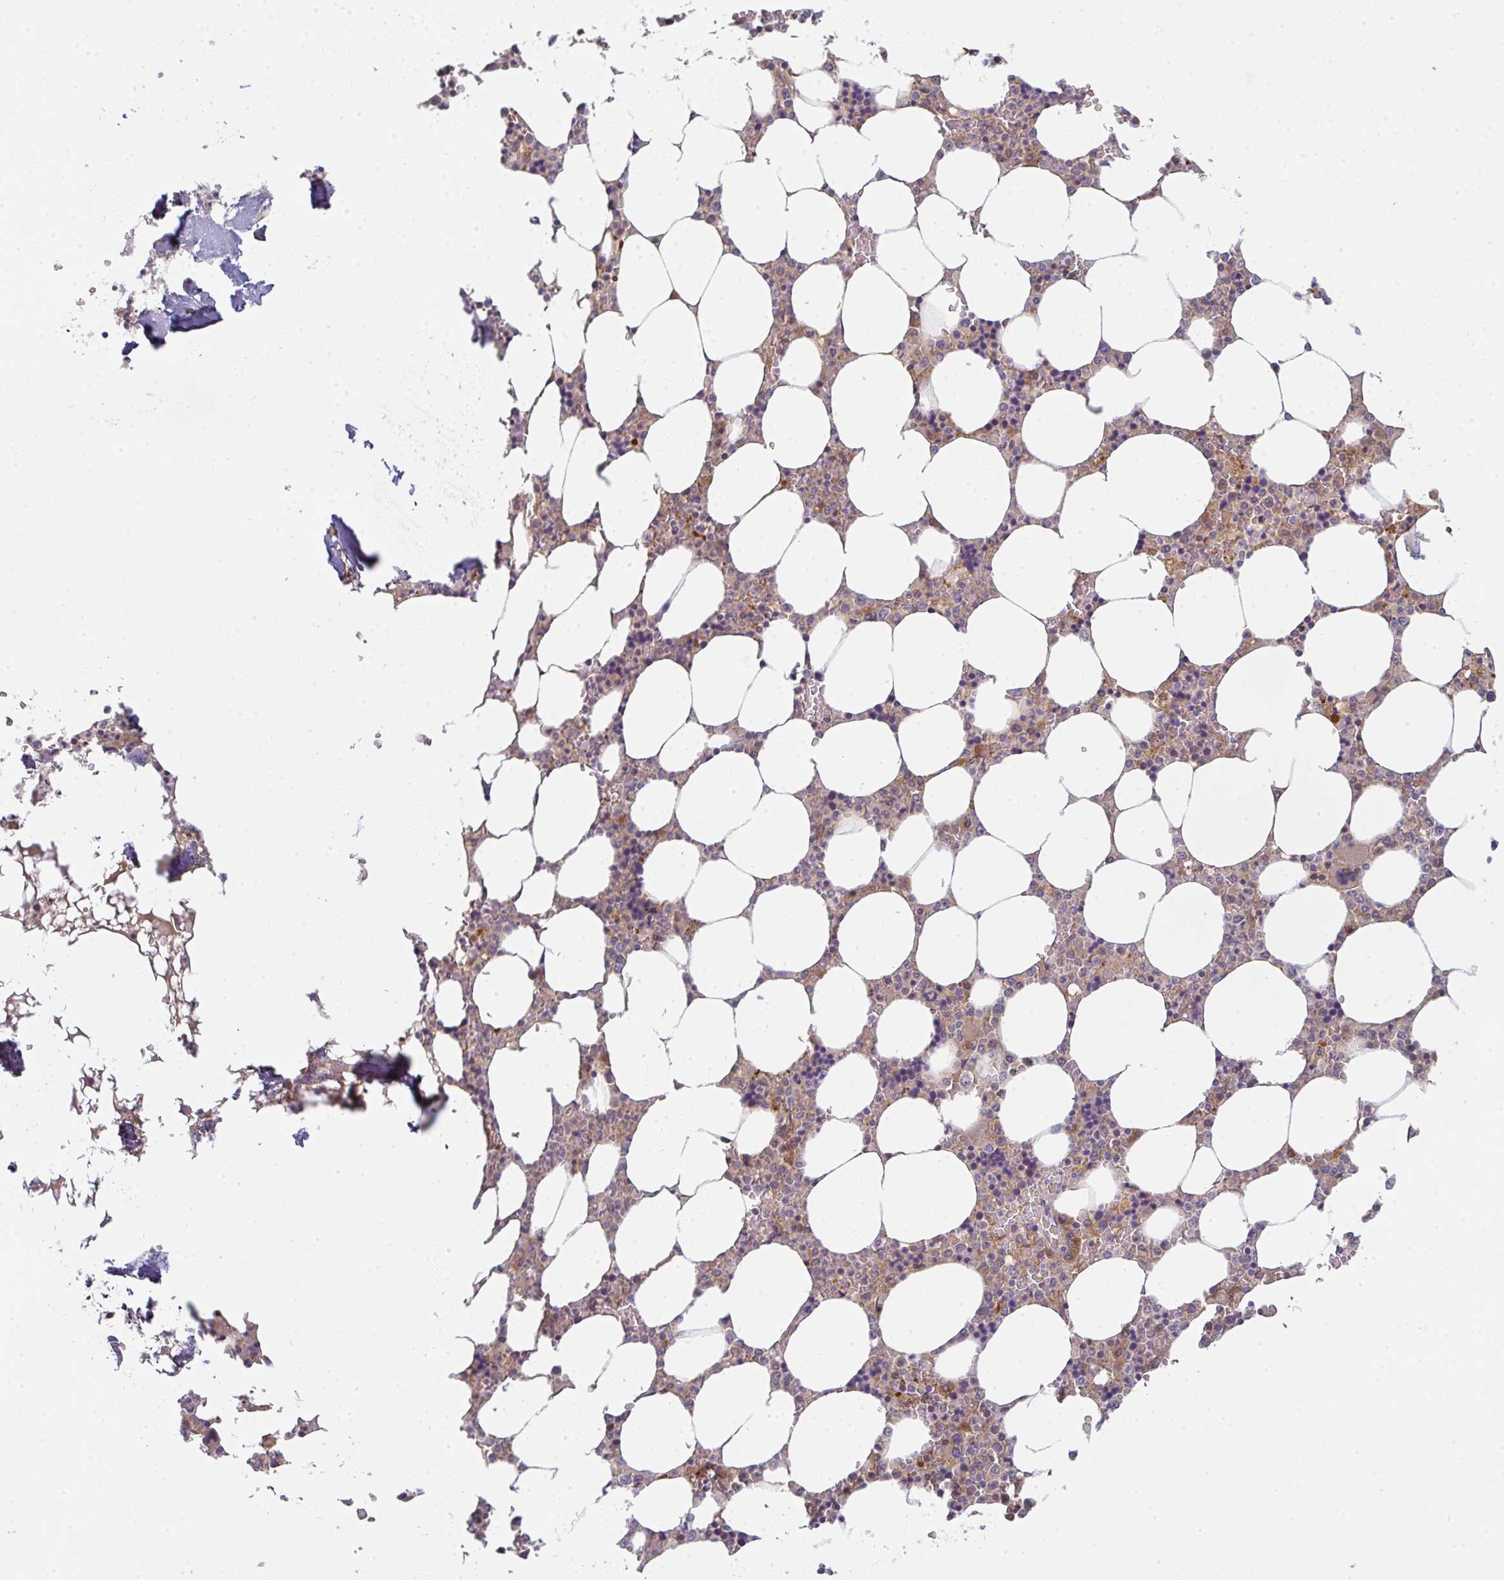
{"staining": {"intensity": "moderate", "quantity": "<25%", "location": "cytoplasmic/membranous"}, "tissue": "bone marrow", "cell_type": "Hematopoietic cells", "image_type": "normal", "snomed": [{"axis": "morphology", "description": "Normal tissue, NOS"}, {"axis": "topography", "description": "Bone marrow"}], "caption": "A brown stain highlights moderate cytoplasmic/membranous staining of a protein in hematopoietic cells of benign bone marrow. The staining was performed using DAB to visualize the protein expression in brown, while the nuclei were stained in blue with hematoxylin (Magnification: 20x).", "gene": "SNX5", "patient": {"sex": "male", "age": 64}}